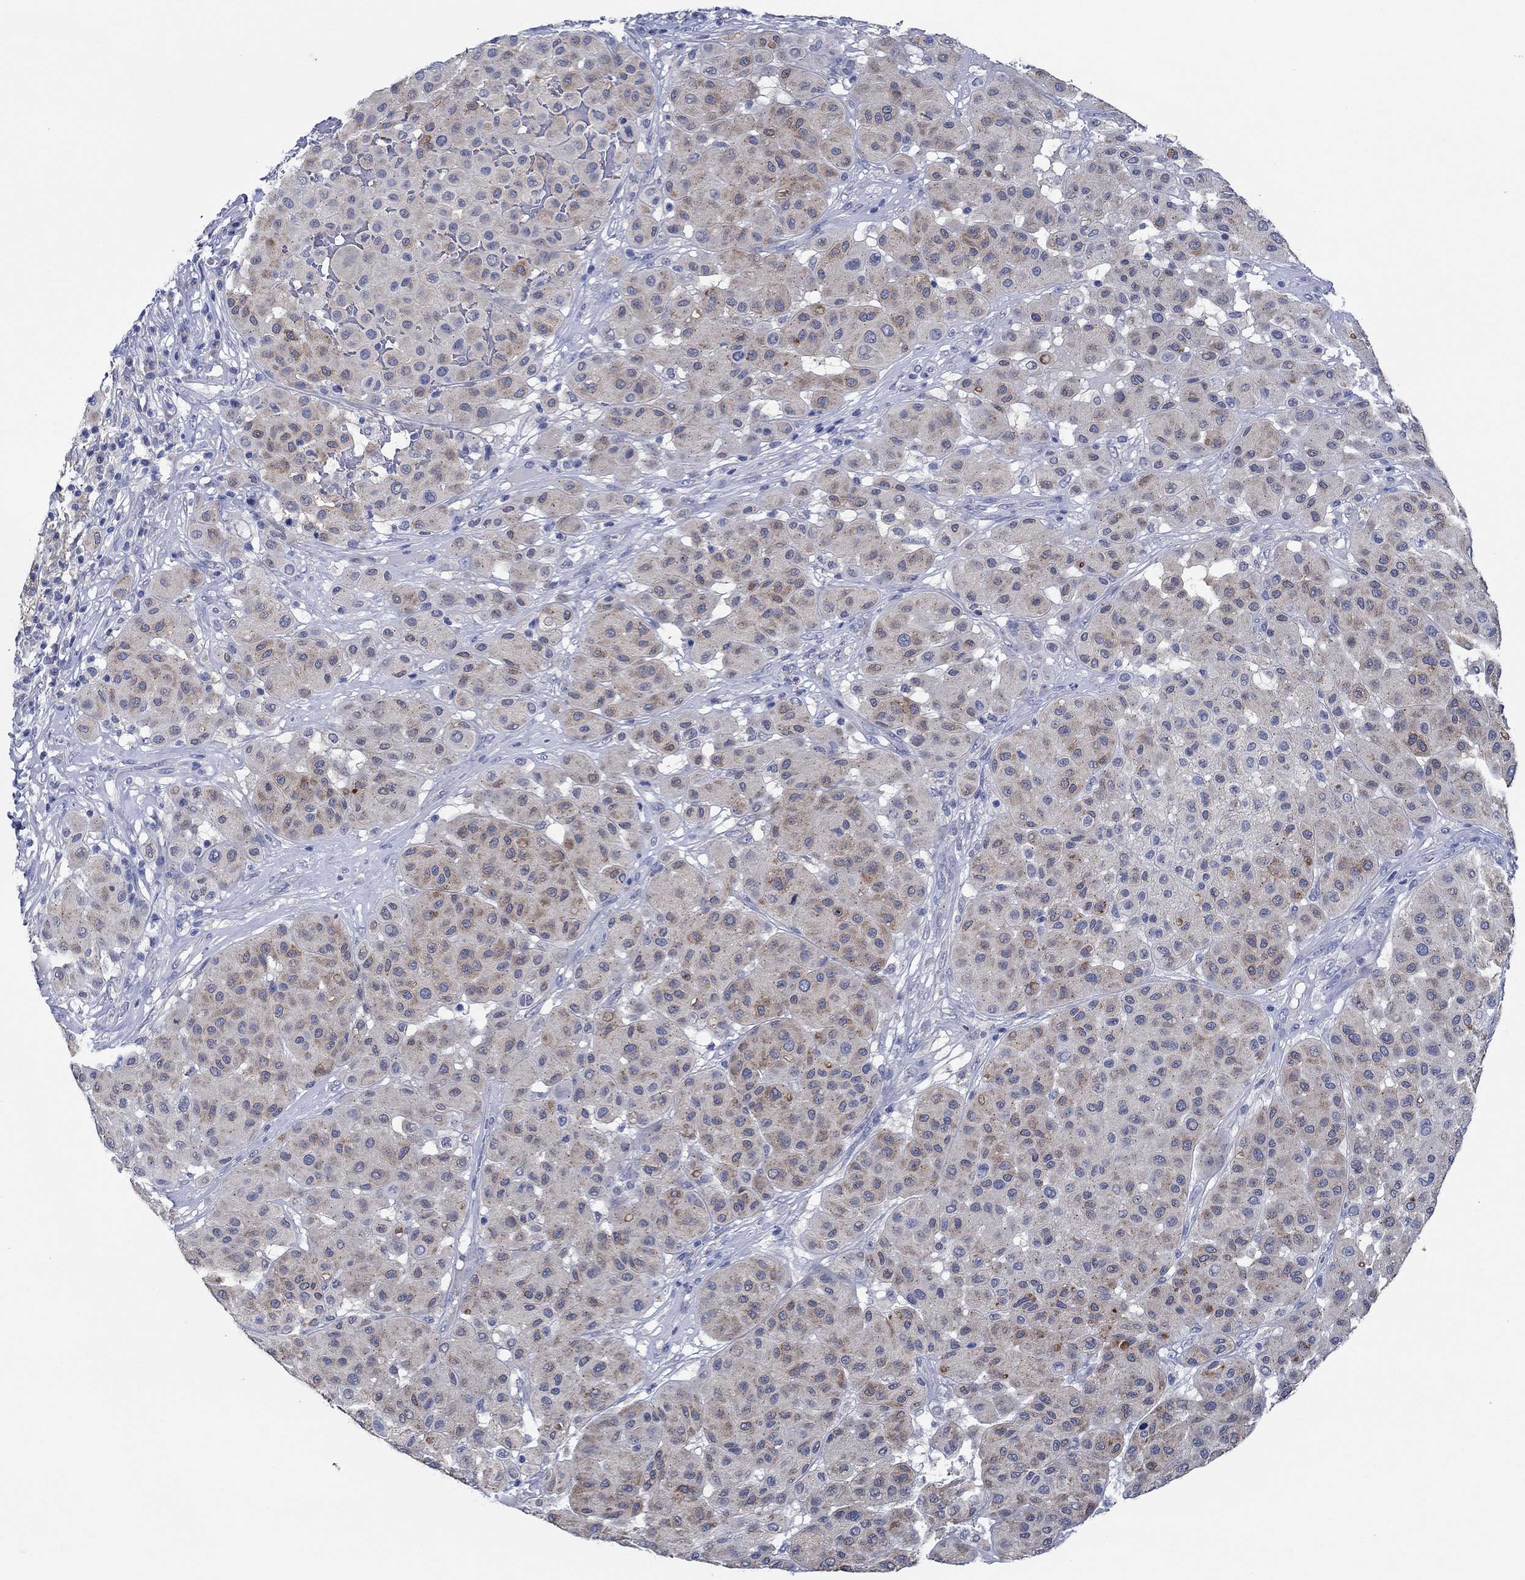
{"staining": {"intensity": "weak", "quantity": "25%-75%", "location": "cytoplasmic/membranous"}, "tissue": "melanoma", "cell_type": "Tumor cells", "image_type": "cancer", "snomed": [{"axis": "morphology", "description": "Malignant melanoma, Metastatic site"}, {"axis": "topography", "description": "Smooth muscle"}], "caption": "Weak cytoplasmic/membranous expression for a protein is appreciated in approximately 25%-75% of tumor cells of melanoma using immunohistochemistry.", "gene": "CPM", "patient": {"sex": "male", "age": 41}}